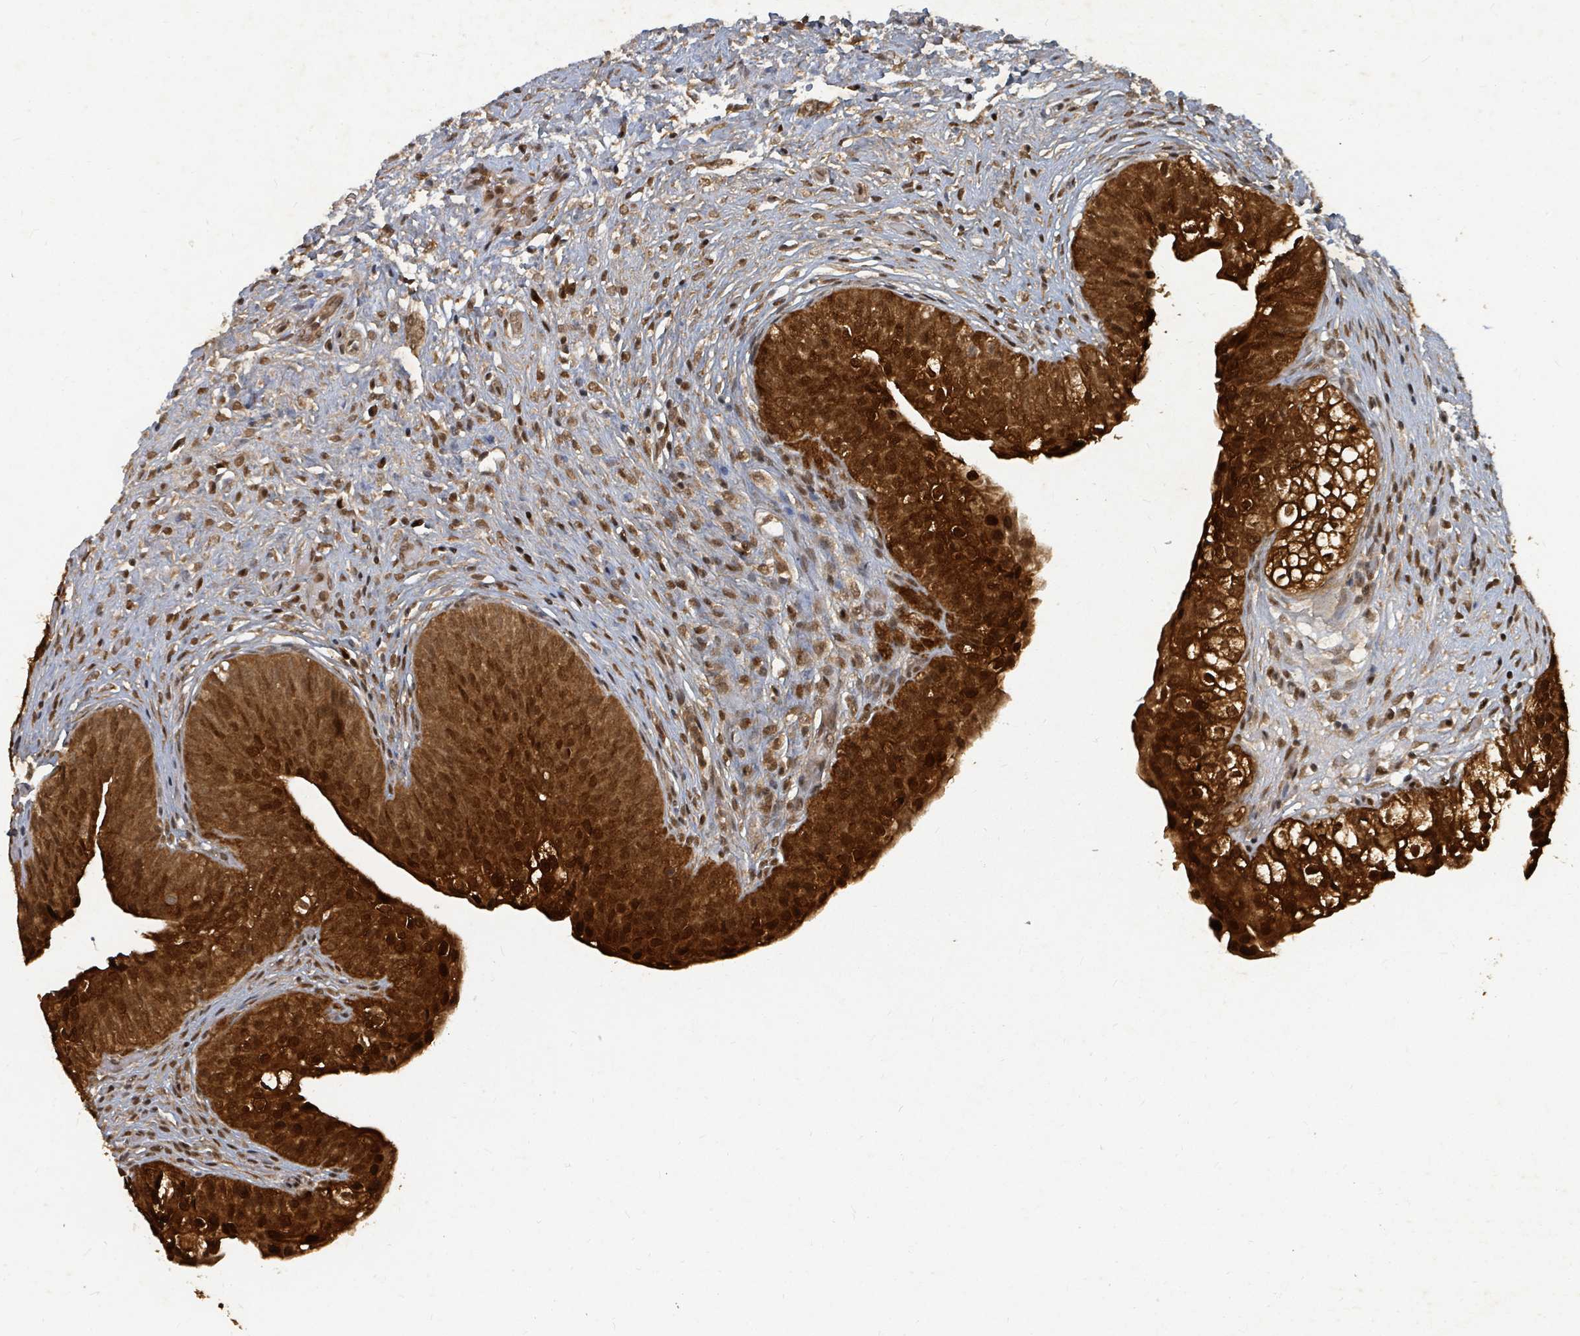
{"staining": {"intensity": "strong", "quantity": ">75%", "location": "cytoplasmic/membranous,nuclear"}, "tissue": "urinary bladder", "cell_type": "Urothelial cells", "image_type": "normal", "snomed": [{"axis": "morphology", "description": "Normal tissue, NOS"}, {"axis": "topography", "description": "Urinary bladder"}], "caption": "High-magnification brightfield microscopy of benign urinary bladder stained with DAB (brown) and counterstained with hematoxylin (blue). urothelial cells exhibit strong cytoplasmic/membranous,nuclear staining is present in approximately>75% of cells. (DAB (3,3'-diaminobenzidine) = brown stain, brightfield microscopy at high magnification).", "gene": "KDM4E", "patient": {"sex": "male", "age": 55}}